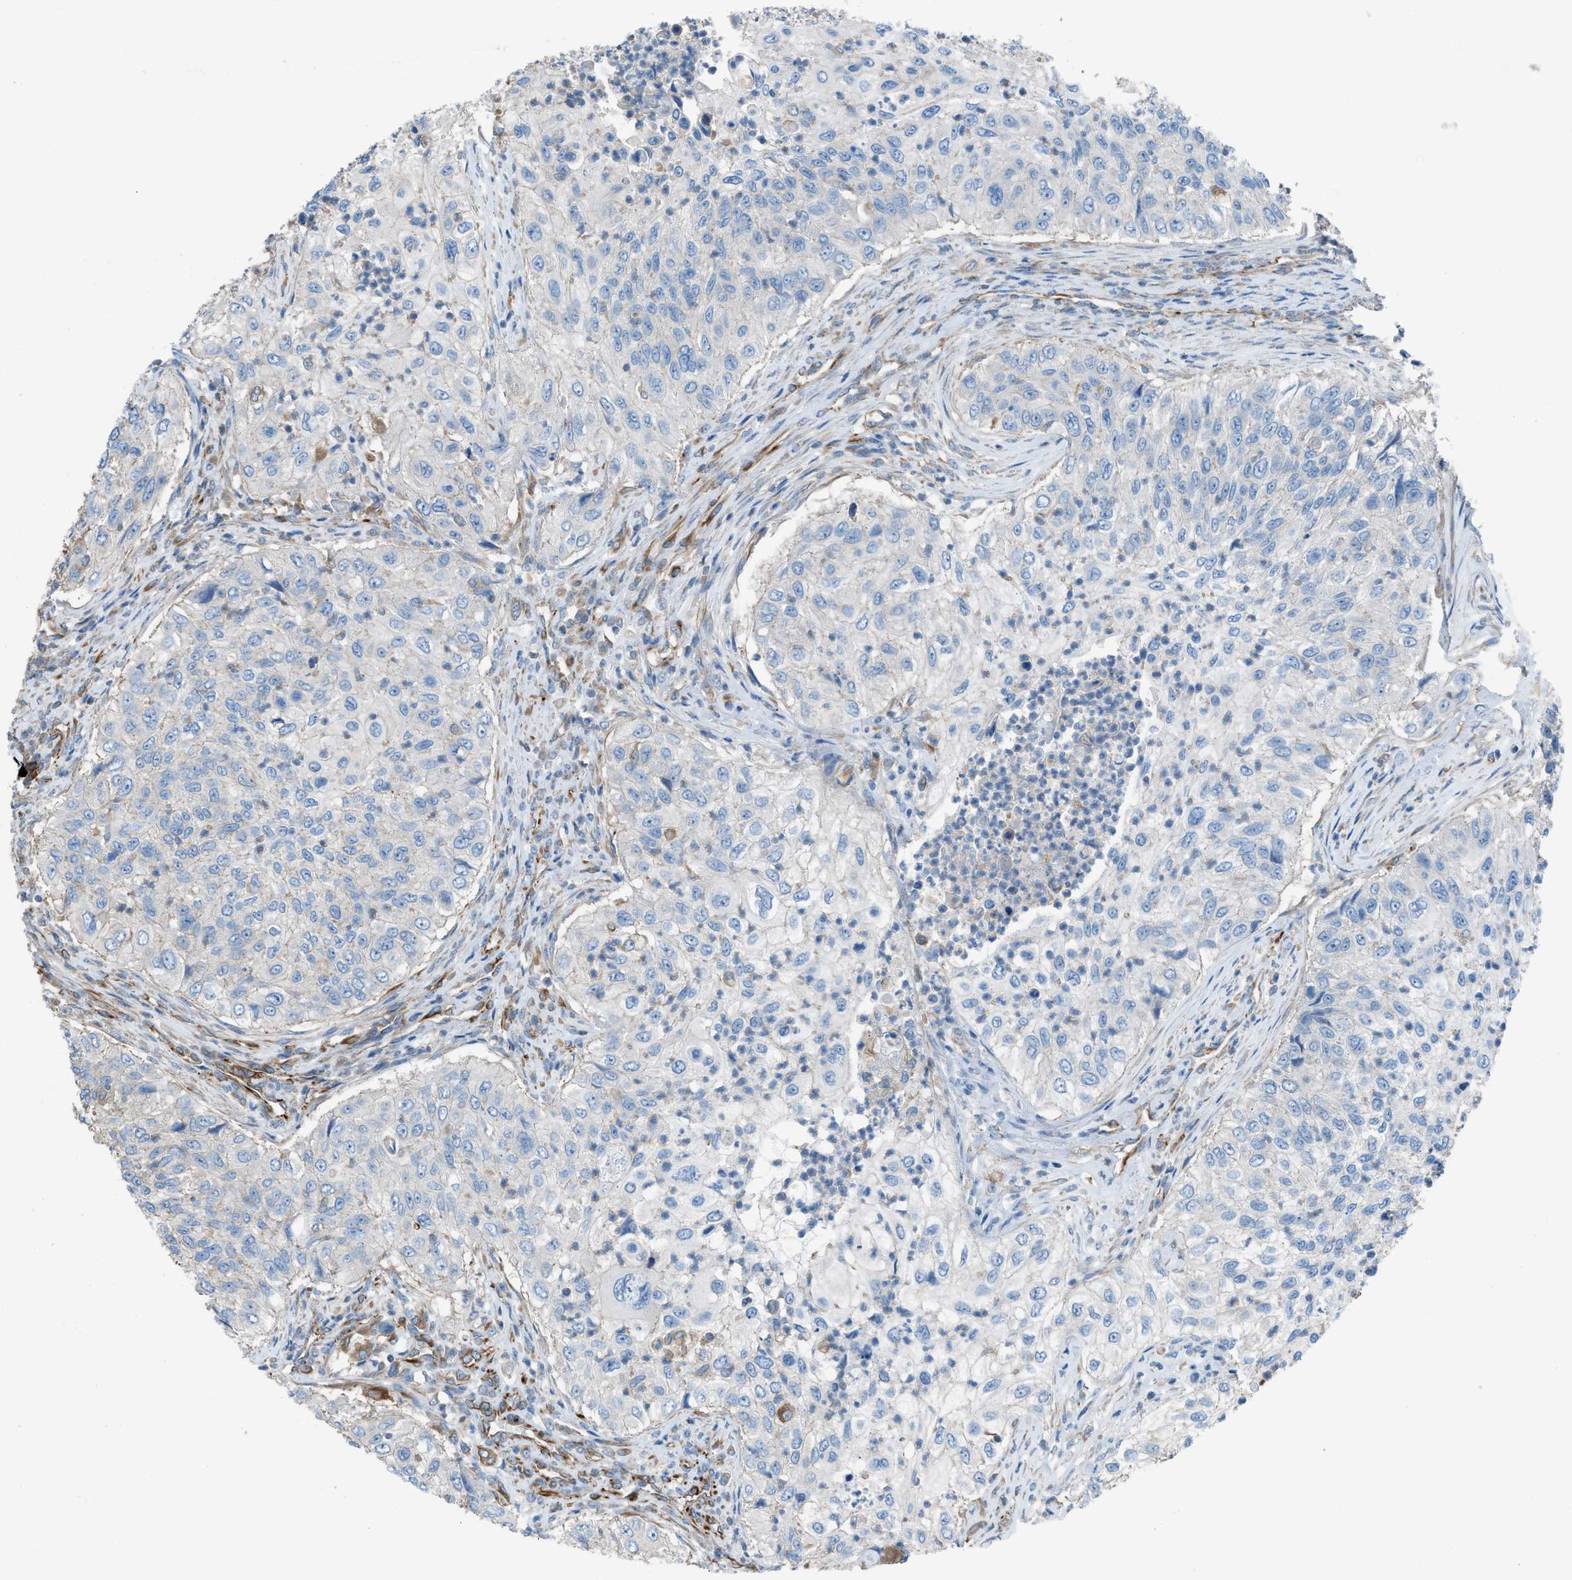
{"staining": {"intensity": "negative", "quantity": "none", "location": "none"}, "tissue": "urothelial cancer", "cell_type": "Tumor cells", "image_type": "cancer", "snomed": [{"axis": "morphology", "description": "Urothelial carcinoma, High grade"}, {"axis": "topography", "description": "Urinary bladder"}], "caption": "Protein analysis of urothelial cancer displays no significant positivity in tumor cells. (IHC, brightfield microscopy, high magnification).", "gene": "CABP7", "patient": {"sex": "female", "age": 60}}